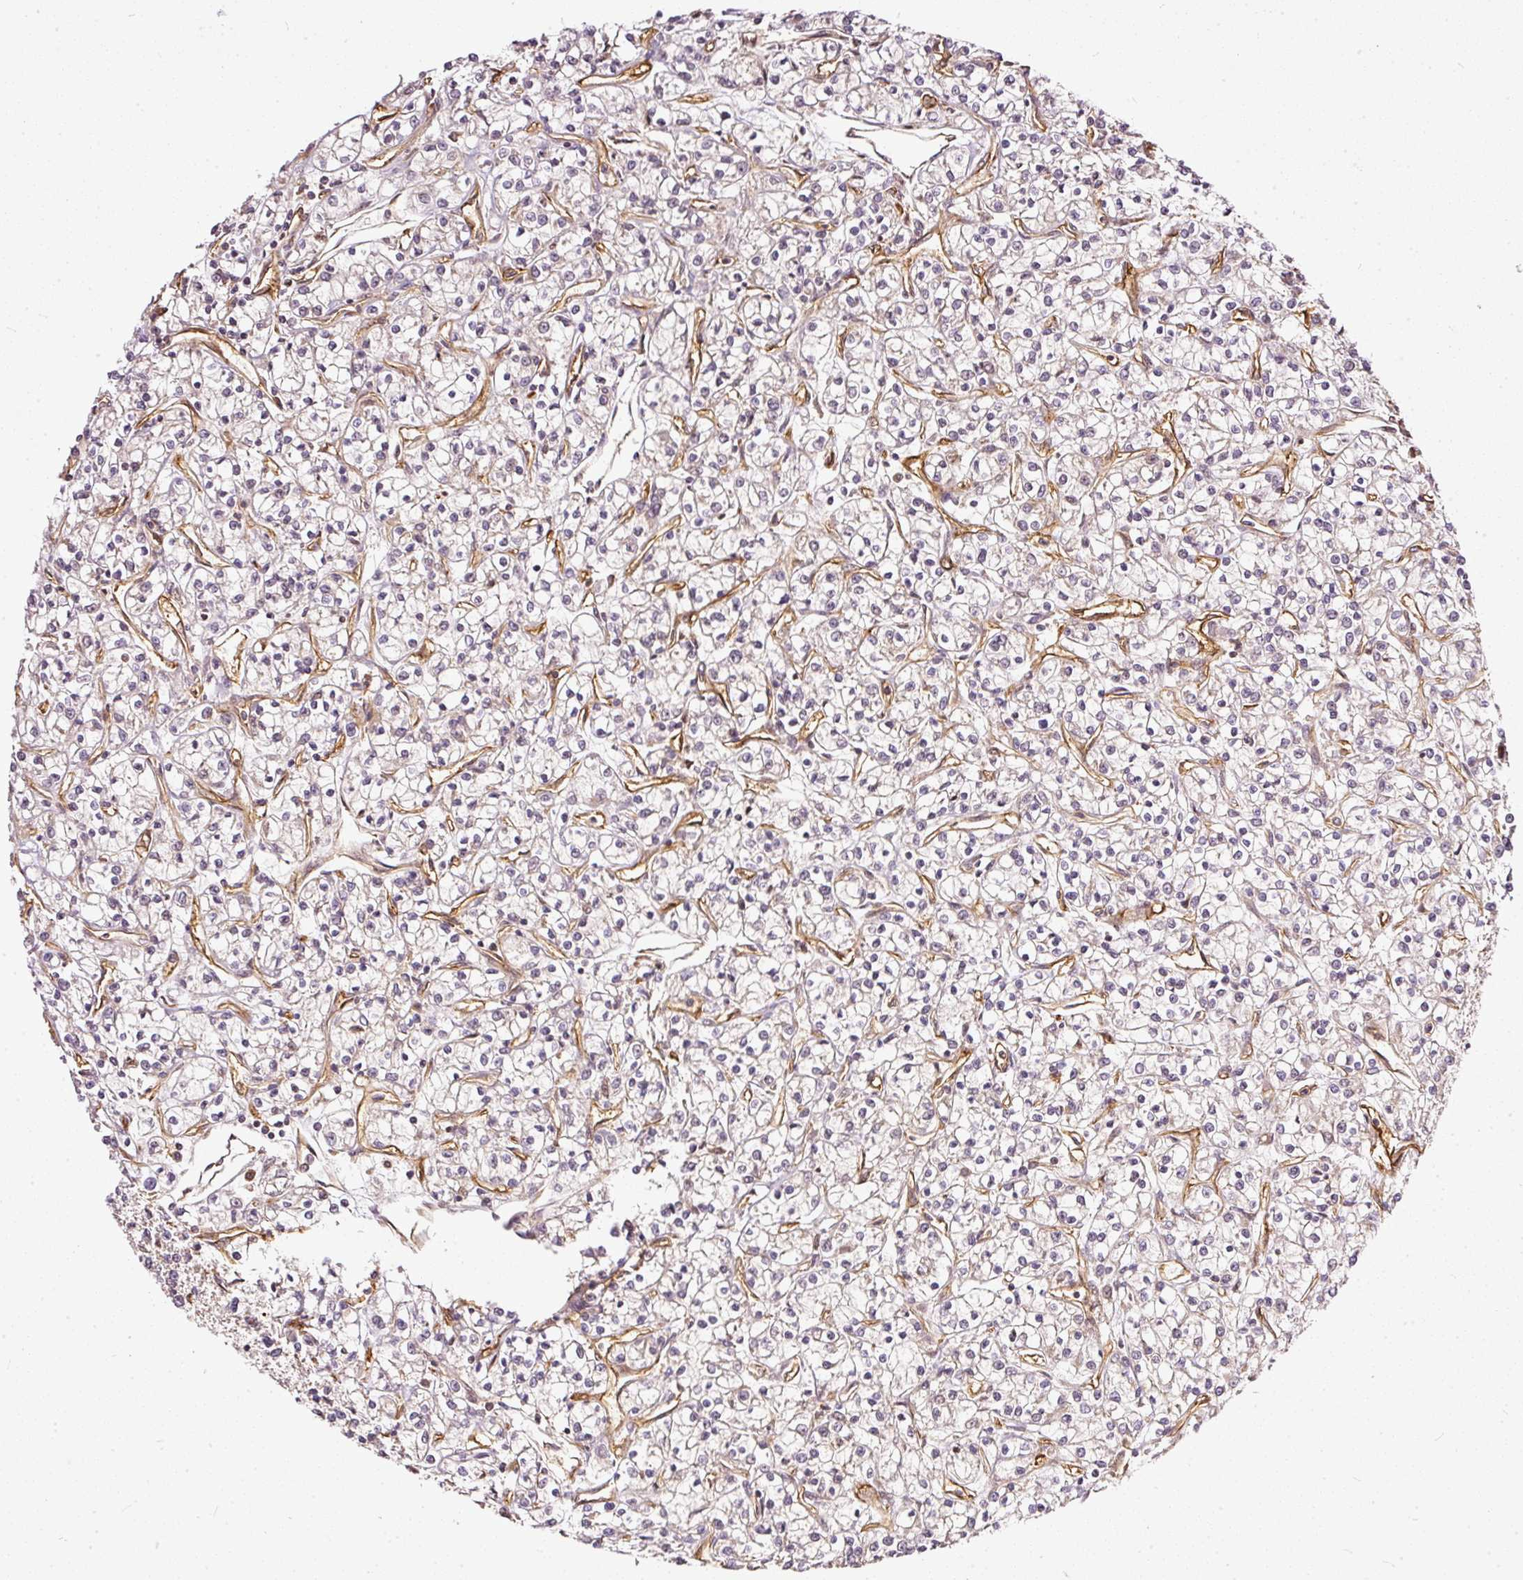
{"staining": {"intensity": "negative", "quantity": "none", "location": "none"}, "tissue": "renal cancer", "cell_type": "Tumor cells", "image_type": "cancer", "snomed": [{"axis": "morphology", "description": "Adenocarcinoma, NOS"}, {"axis": "topography", "description": "Kidney"}], "caption": "Immunohistochemistry histopathology image of human renal cancer (adenocarcinoma) stained for a protein (brown), which exhibits no positivity in tumor cells.", "gene": "MIF4GD", "patient": {"sex": "female", "age": 59}}